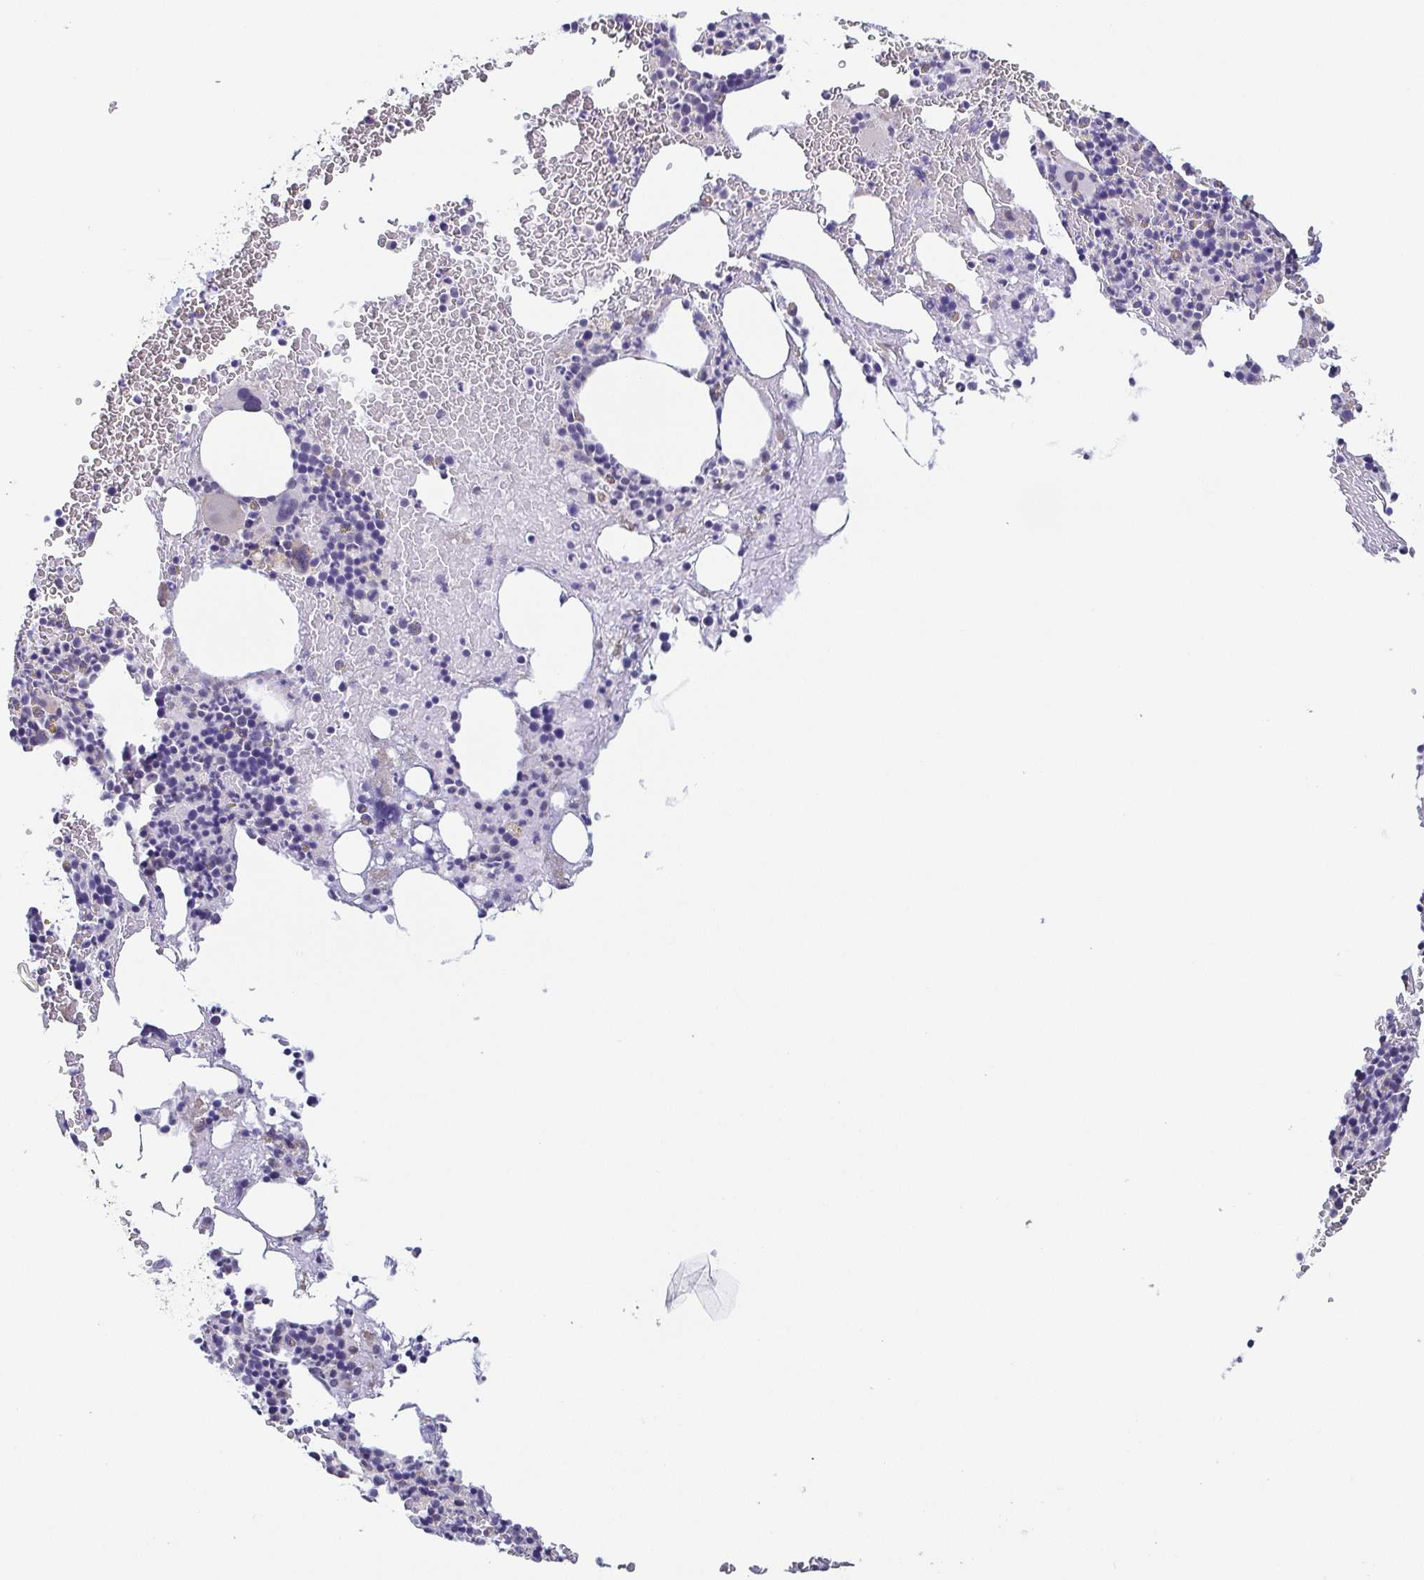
{"staining": {"intensity": "negative", "quantity": "none", "location": "none"}, "tissue": "bone marrow", "cell_type": "Hematopoietic cells", "image_type": "normal", "snomed": [{"axis": "morphology", "description": "Normal tissue, NOS"}, {"axis": "topography", "description": "Bone marrow"}], "caption": "Immunohistochemistry photomicrograph of normal human bone marrow stained for a protein (brown), which exhibits no positivity in hematopoietic cells.", "gene": "NEFH", "patient": {"sex": "male", "age": 47}}